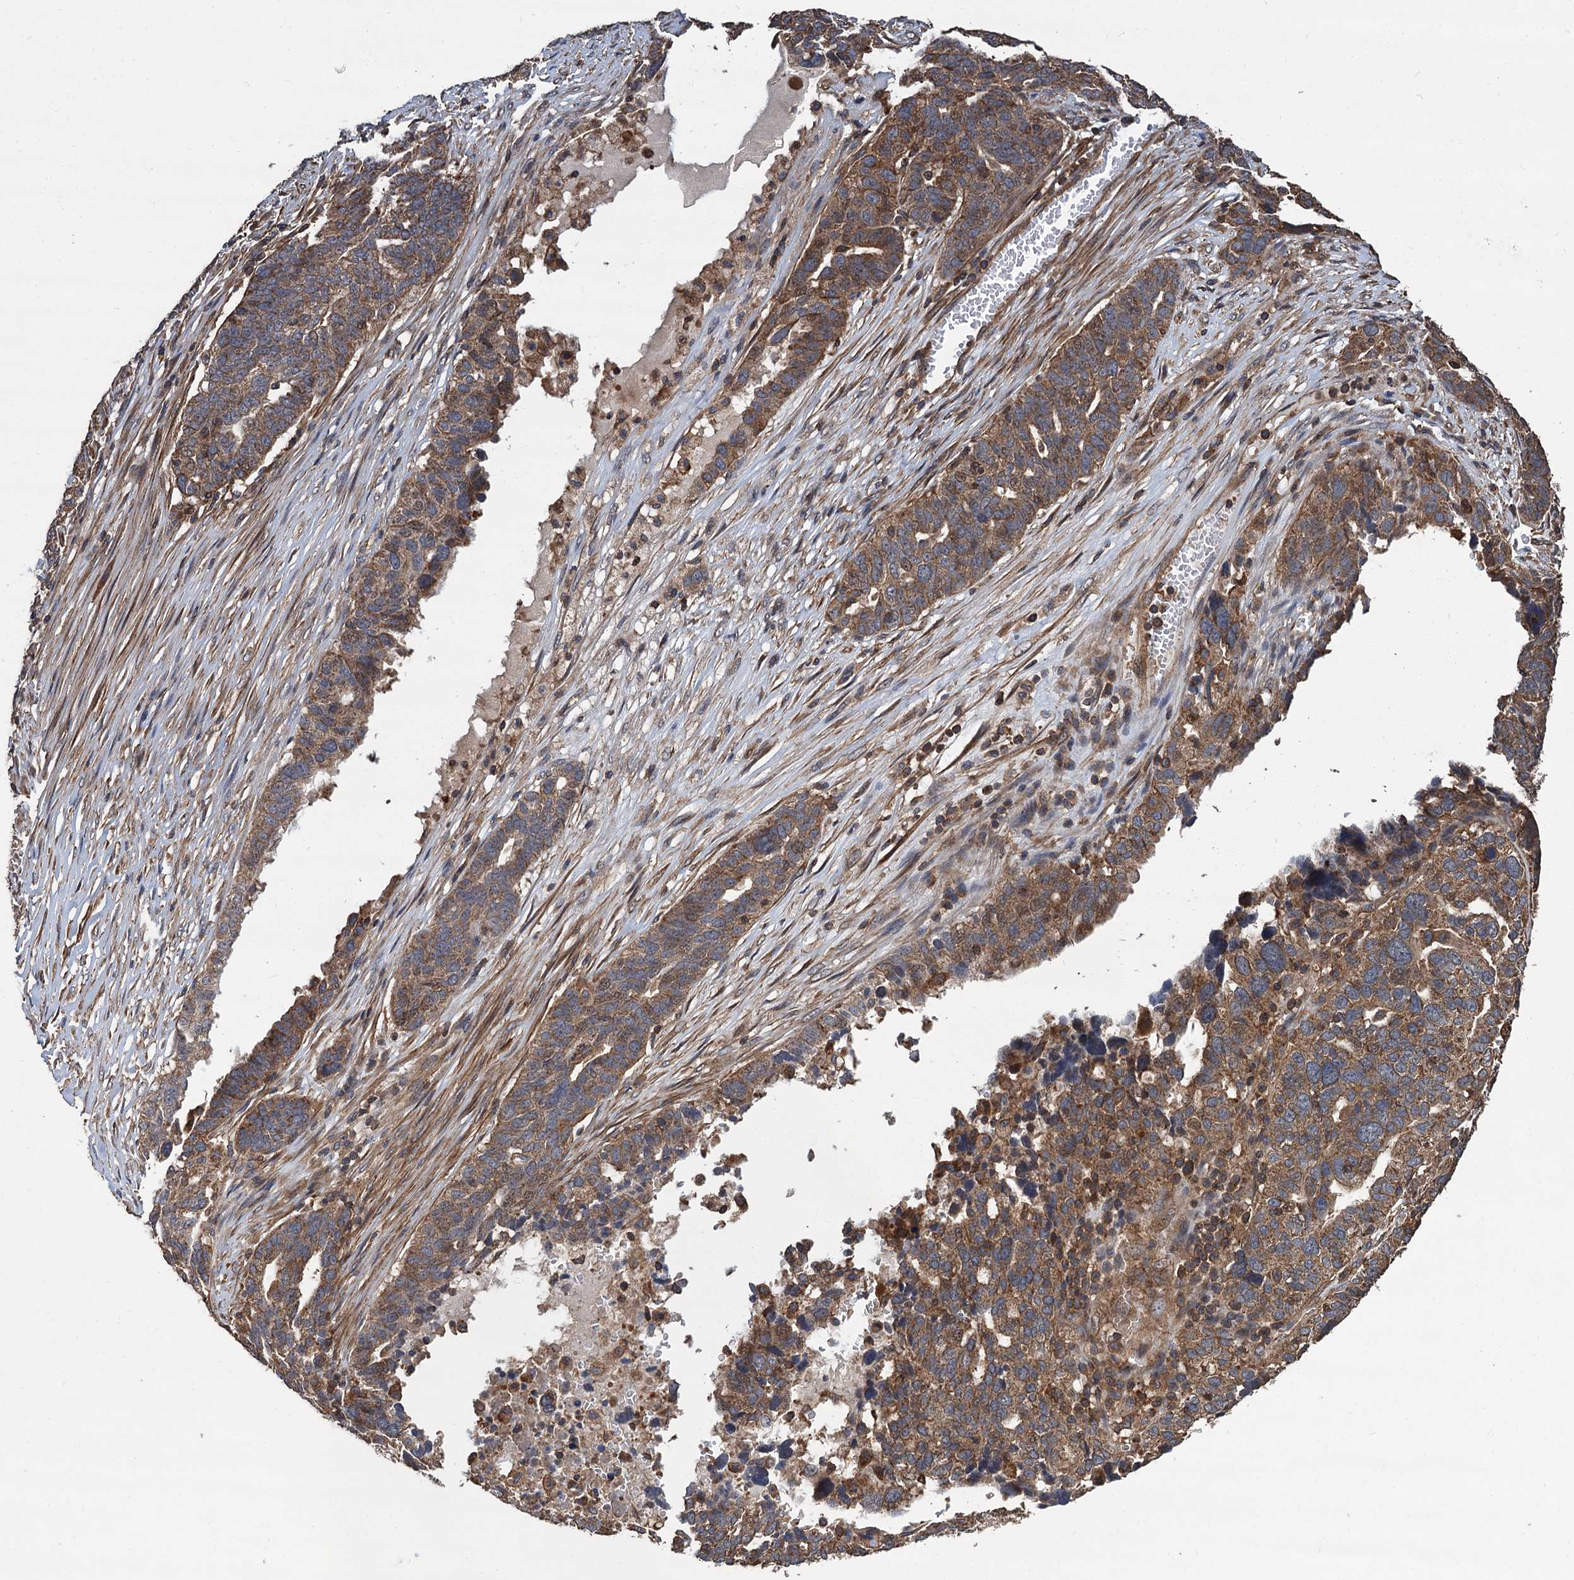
{"staining": {"intensity": "moderate", "quantity": ">75%", "location": "cytoplasmic/membranous"}, "tissue": "ovarian cancer", "cell_type": "Tumor cells", "image_type": "cancer", "snomed": [{"axis": "morphology", "description": "Cystadenocarcinoma, serous, NOS"}, {"axis": "topography", "description": "Ovary"}], "caption": "Immunohistochemistry (IHC) histopathology image of neoplastic tissue: human ovarian cancer (serous cystadenocarcinoma) stained using immunohistochemistry exhibits medium levels of moderate protein expression localized specifically in the cytoplasmic/membranous of tumor cells, appearing as a cytoplasmic/membranous brown color.", "gene": "PPP4R1", "patient": {"sex": "female", "age": 59}}